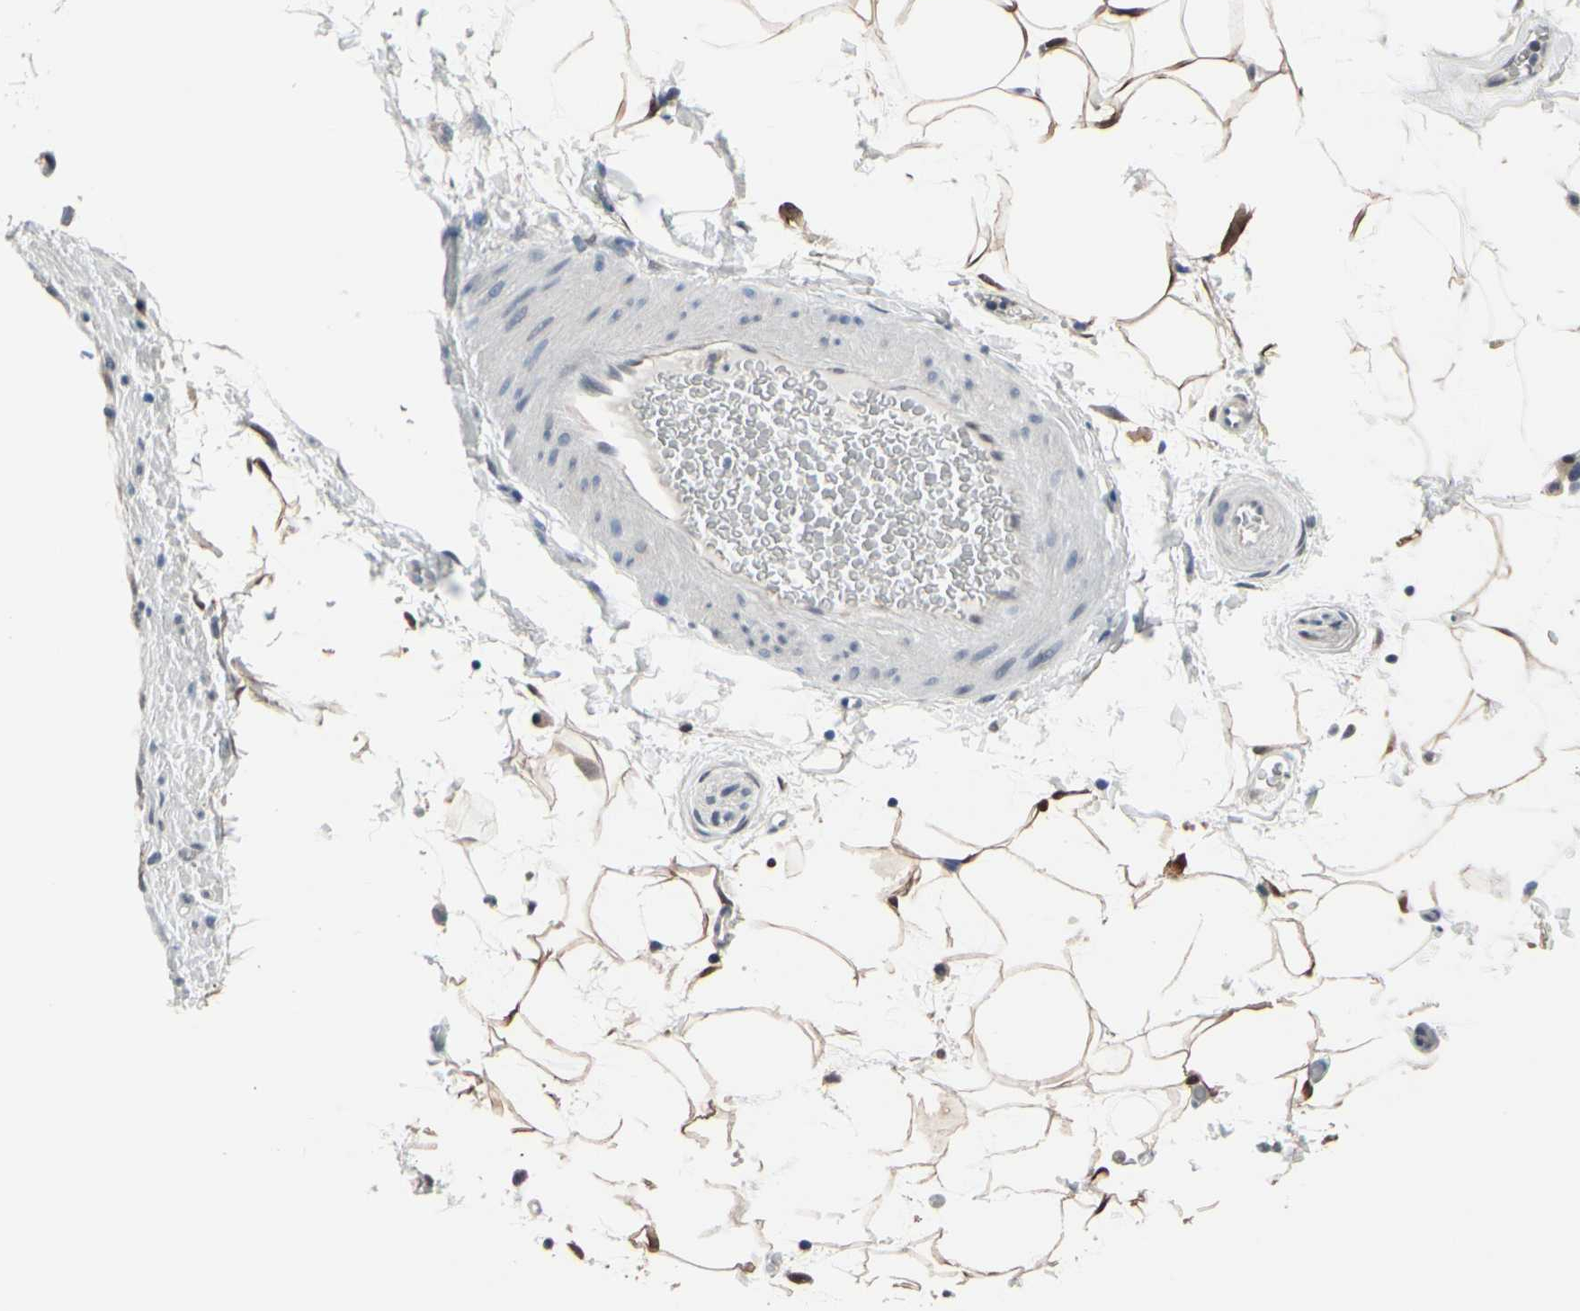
{"staining": {"intensity": "moderate", "quantity": ">75%", "location": "cytoplasmic/membranous,nuclear"}, "tissue": "adipose tissue", "cell_type": "Adipocytes", "image_type": "normal", "snomed": [{"axis": "morphology", "description": "Normal tissue, NOS"}, {"axis": "topography", "description": "Soft tissue"}], "caption": "Moderate cytoplasmic/membranous,nuclear positivity for a protein is seen in approximately >75% of adipocytes of unremarkable adipose tissue using immunohistochemistry.", "gene": "PRDX6", "patient": {"sex": "male", "age": 72}}